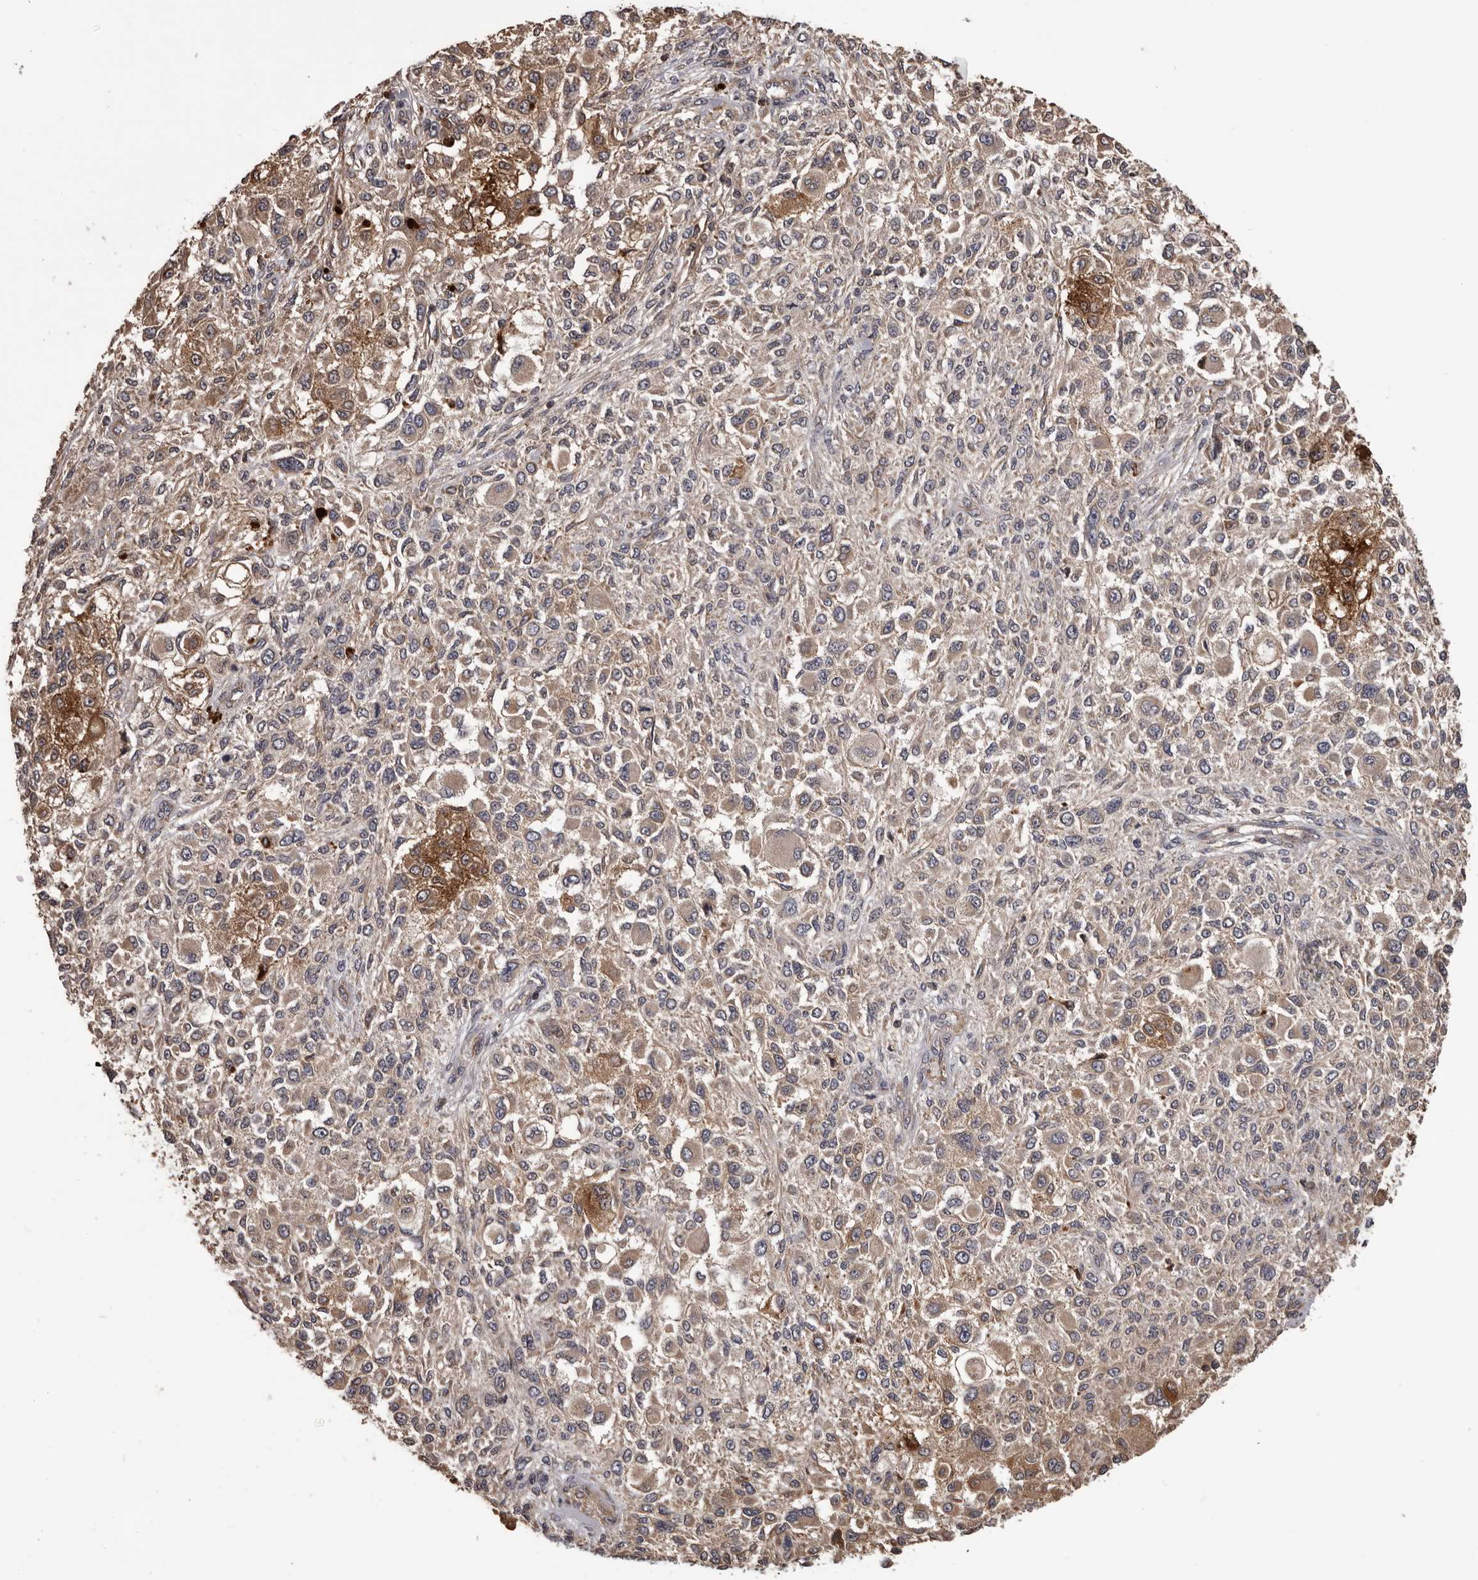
{"staining": {"intensity": "weak", "quantity": "<25%", "location": "cytoplasmic/membranous"}, "tissue": "melanoma", "cell_type": "Tumor cells", "image_type": "cancer", "snomed": [{"axis": "morphology", "description": "Necrosis, NOS"}, {"axis": "morphology", "description": "Malignant melanoma, NOS"}, {"axis": "topography", "description": "Skin"}], "caption": "A photomicrograph of malignant melanoma stained for a protein shows no brown staining in tumor cells. The staining is performed using DAB (3,3'-diaminobenzidine) brown chromogen with nuclei counter-stained in using hematoxylin.", "gene": "ADAMTS2", "patient": {"sex": "female", "age": 87}}